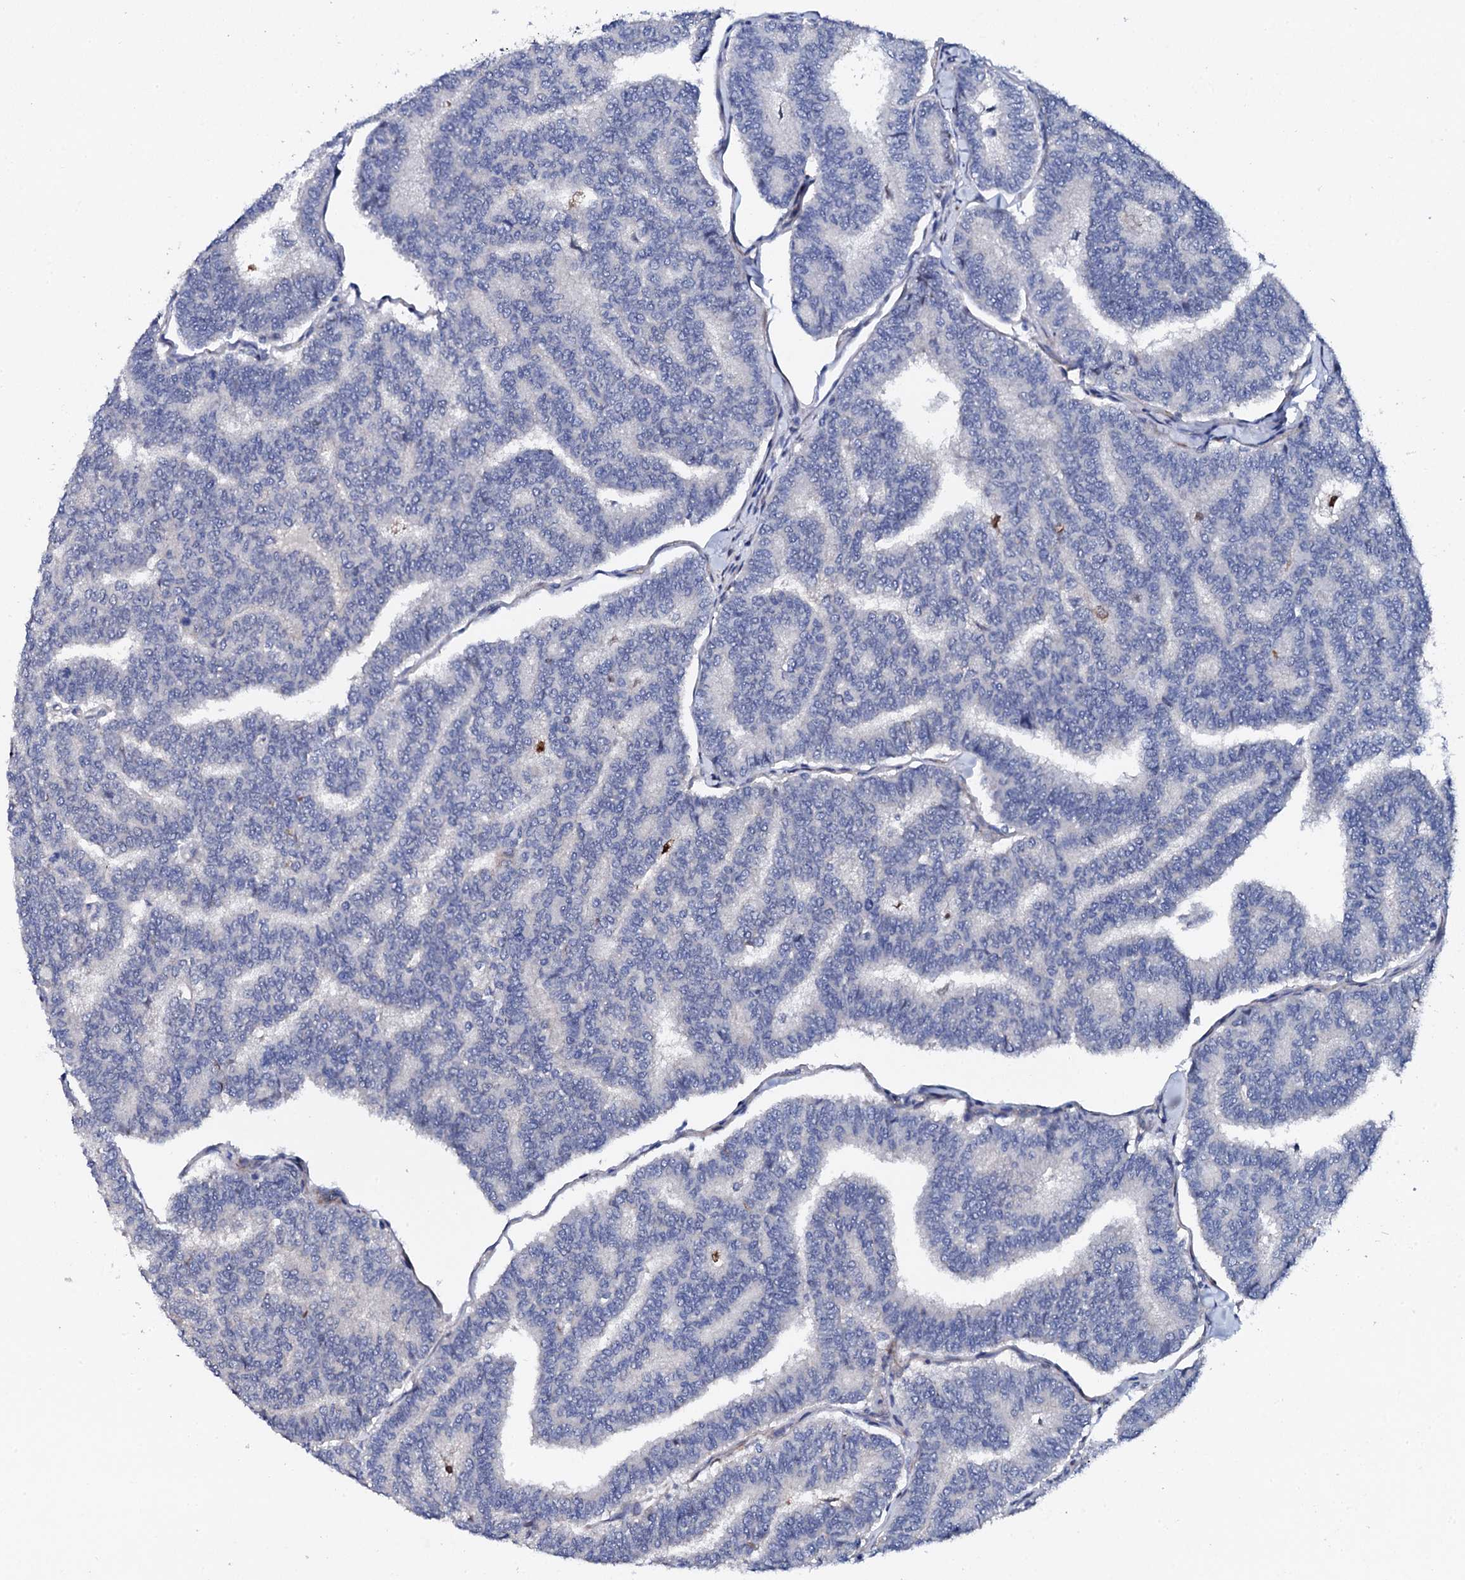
{"staining": {"intensity": "negative", "quantity": "none", "location": "none"}, "tissue": "thyroid cancer", "cell_type": "Tumor cells", "image_type": "cancer", "snomed": [{"axis": "morphology", "description": "Papillary adenocarcinoma, NOS"}, {"axis": "topography", "description": "Thyroid gland"}], "caption": "Immunohistochemistry image of thyroid cancer (papillary adenocarcinoma) stained for a protein (brown), which reveals no expression in tumor cells.", "gene": "TRDN", "patient": {"sex": "female", "age": 35}}